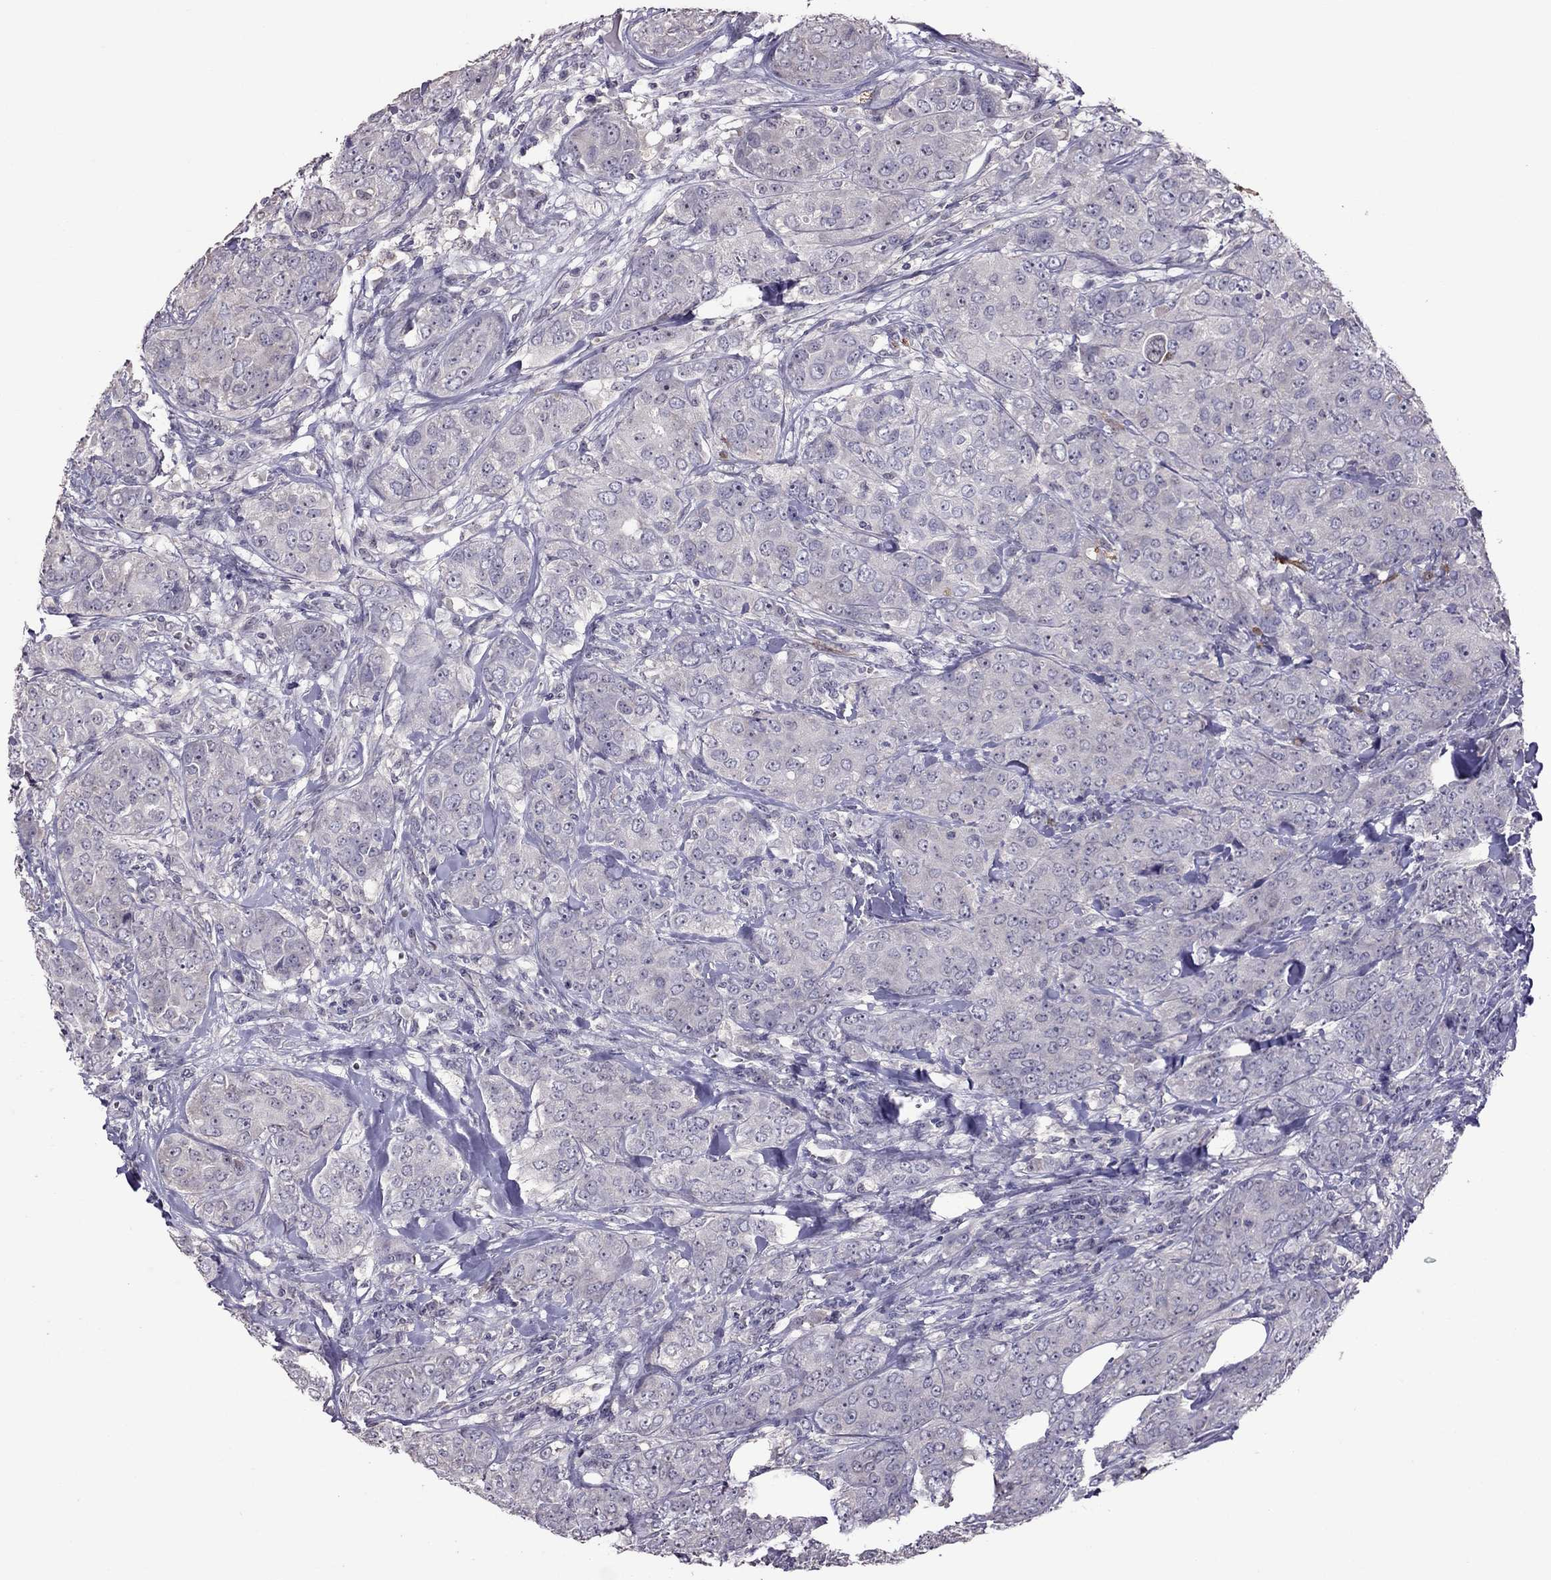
{"staining": {"intensity": "negative", "quantity": "none", "location": "none"}, "tissue": "breast cancer", "cell_type": "Tumor cells", "image_type": "cancer", "snomed": [{"axis": "morphology", "description": "Duct carcinoma"}, {"axis": "topography", "description": "Breast"}], "caption": "The micrograph reveals no staining of tumor cells in breast cancer (invasive ductal carcinoma). Brightfield microscopy of immunohistochemistry (IHC) stained with DAB (3,3'-diaminobenzidine) (brown) and hematoxylin (blue), captured at high magnification.", "gene": "LRRC46", "patient": {"sex": "female", "age": 43}}